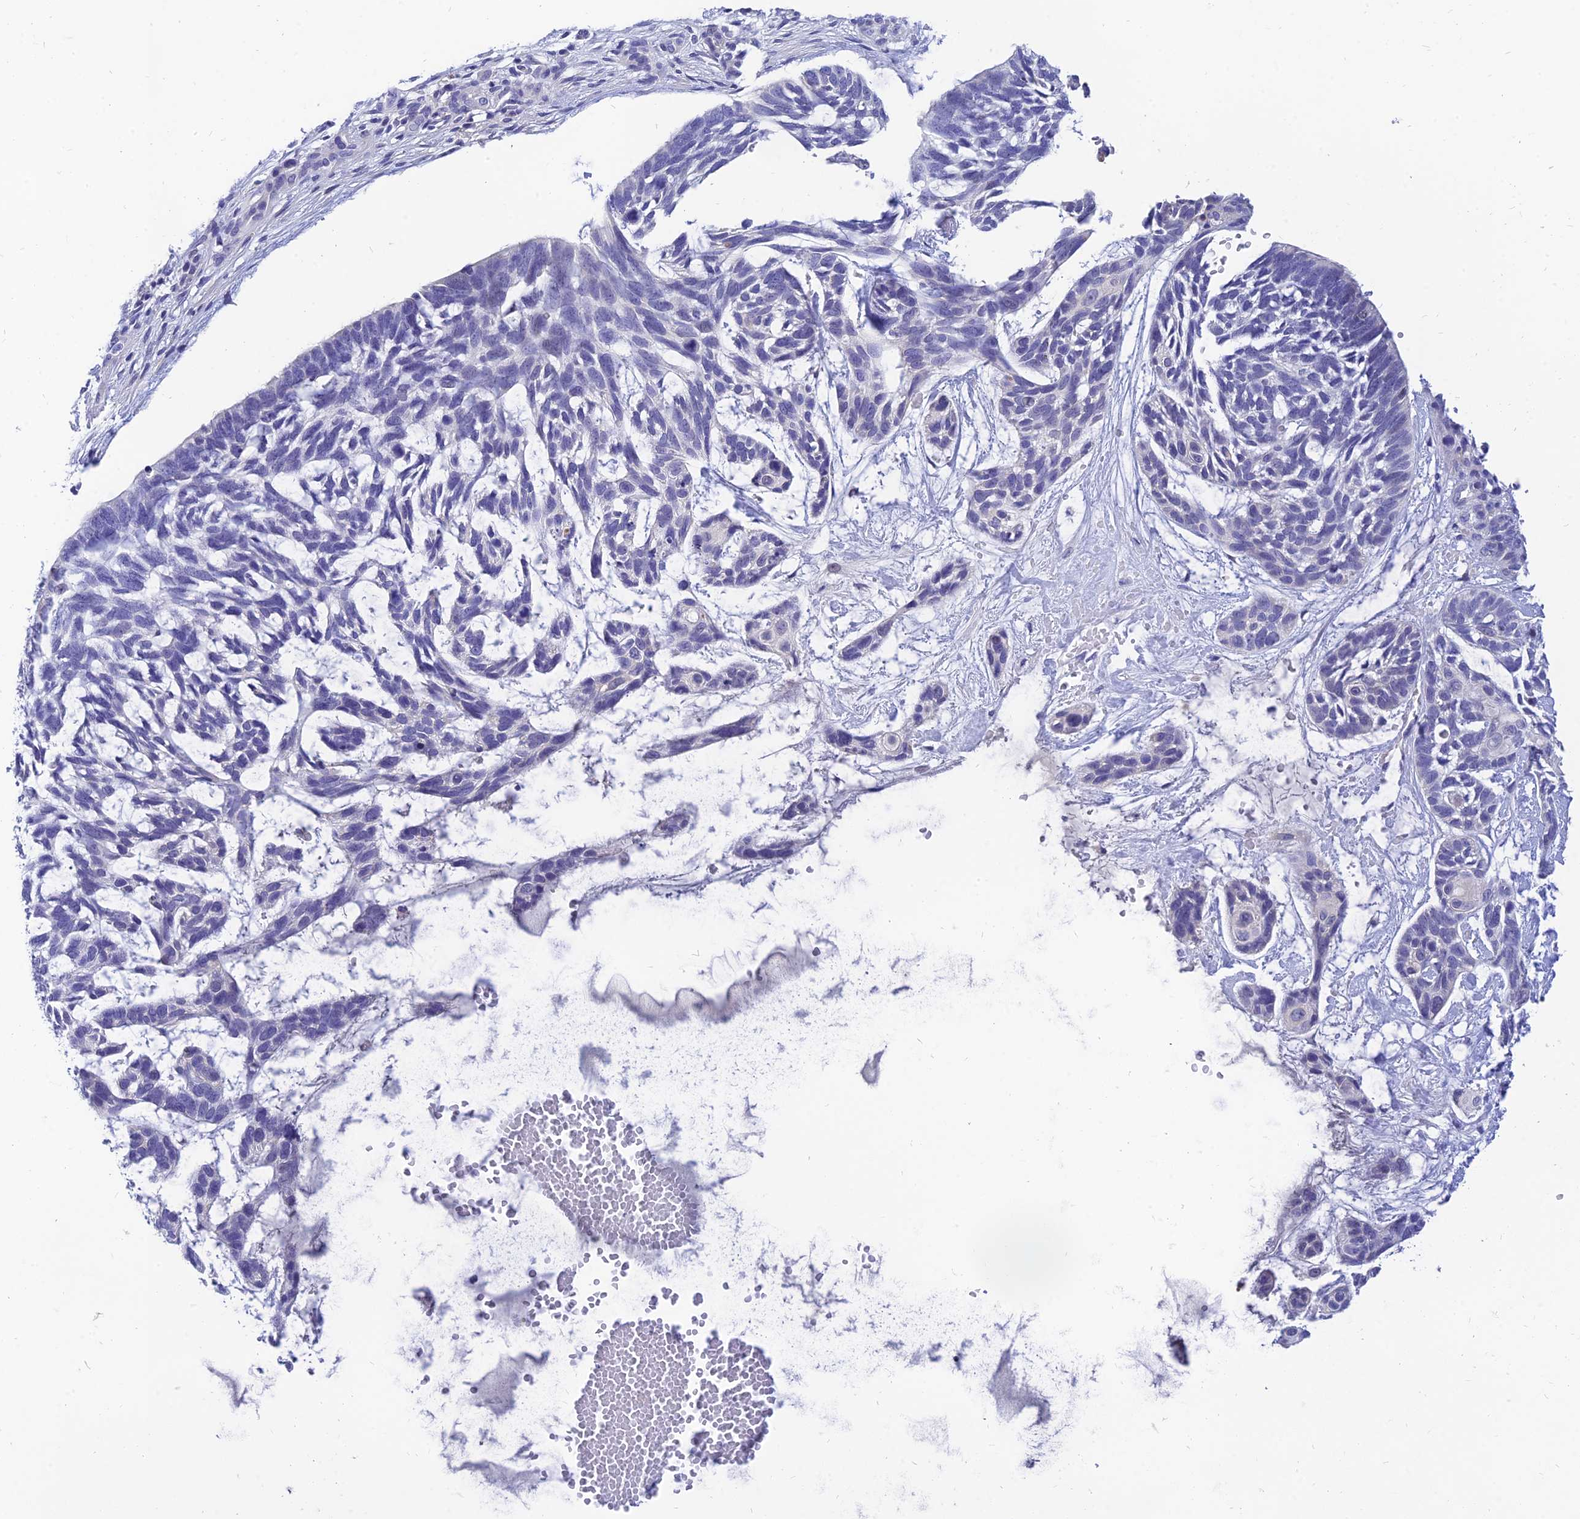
{"staining": {"intensity": "negative", "quantity": "none", "location": "none"}, "tissue": "skin cancer", "cell_type": "Tumor cells", "image_type": "cancer", "snomed": [{"axis": "morphology", "description": "Basal cell carcinoma"}, {"axis": "topography", "description": "Skin"}], "caption": "DAB immunohistochemical staining of human skin cancer (basal cell carcinoma) shows no significant positivity in tumor cells.", "gene": "TMEM161B", "patient": {"sex": "male", "age": 88}}